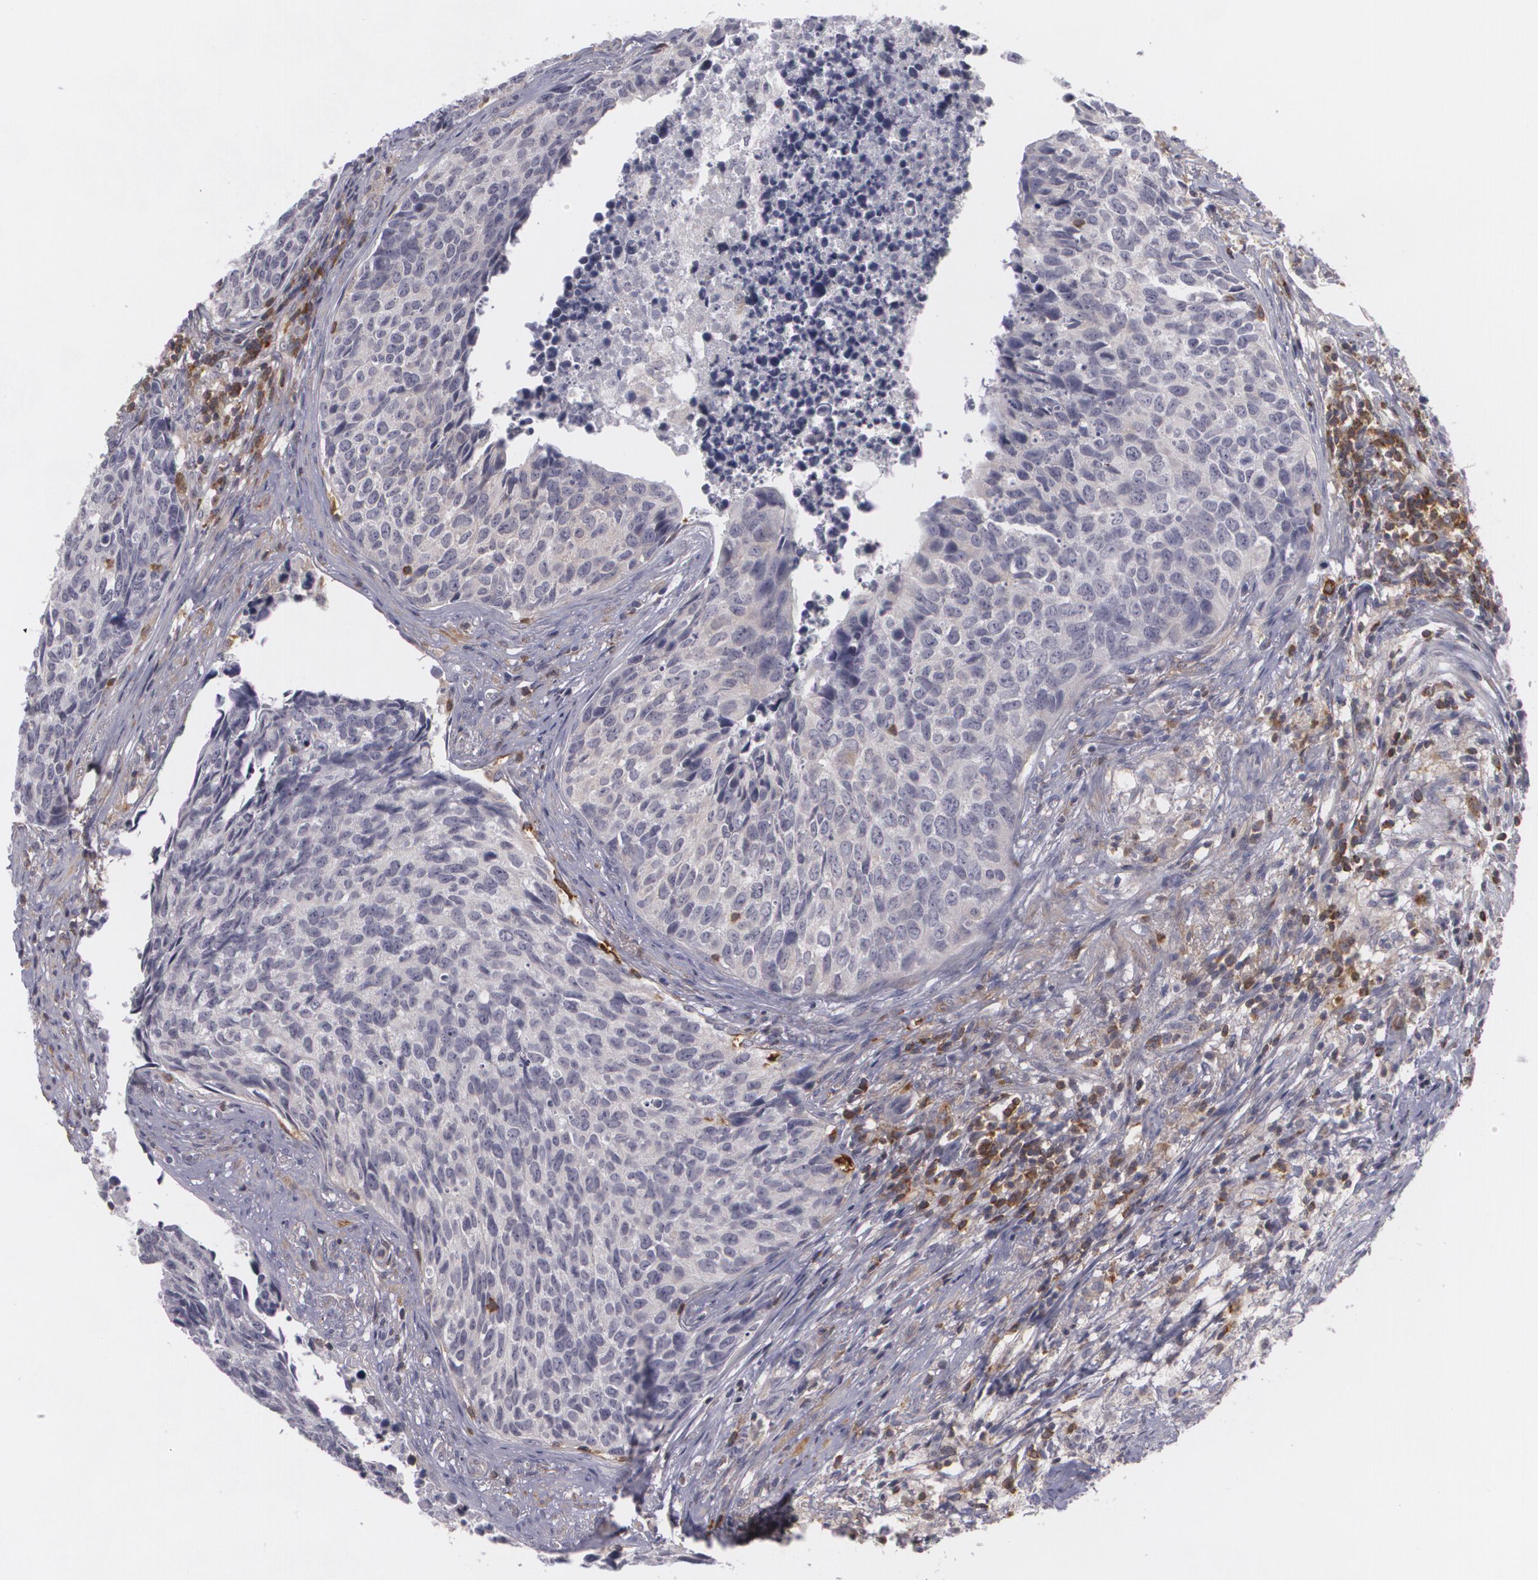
{"staining": {"intensity": "negative", "quantity": "none", "location": "none"}, "tissue": "urothelial cancer", "cell_type": "Tumor cells", "image_type": "cancer", "snomed": [{"axis": "morphology", "description": "Urothelial carcinoma, High grade"}, {"axis": "topography", "description": "Urinary bladder"}], "caption": "Immunohistochemistry histopathology image of urothelial cancer stained for a protein (brown), which exhibits no expression in tumor cells.", "gene": "BIN1", "patient": {"sex": "male", "age": 81}}